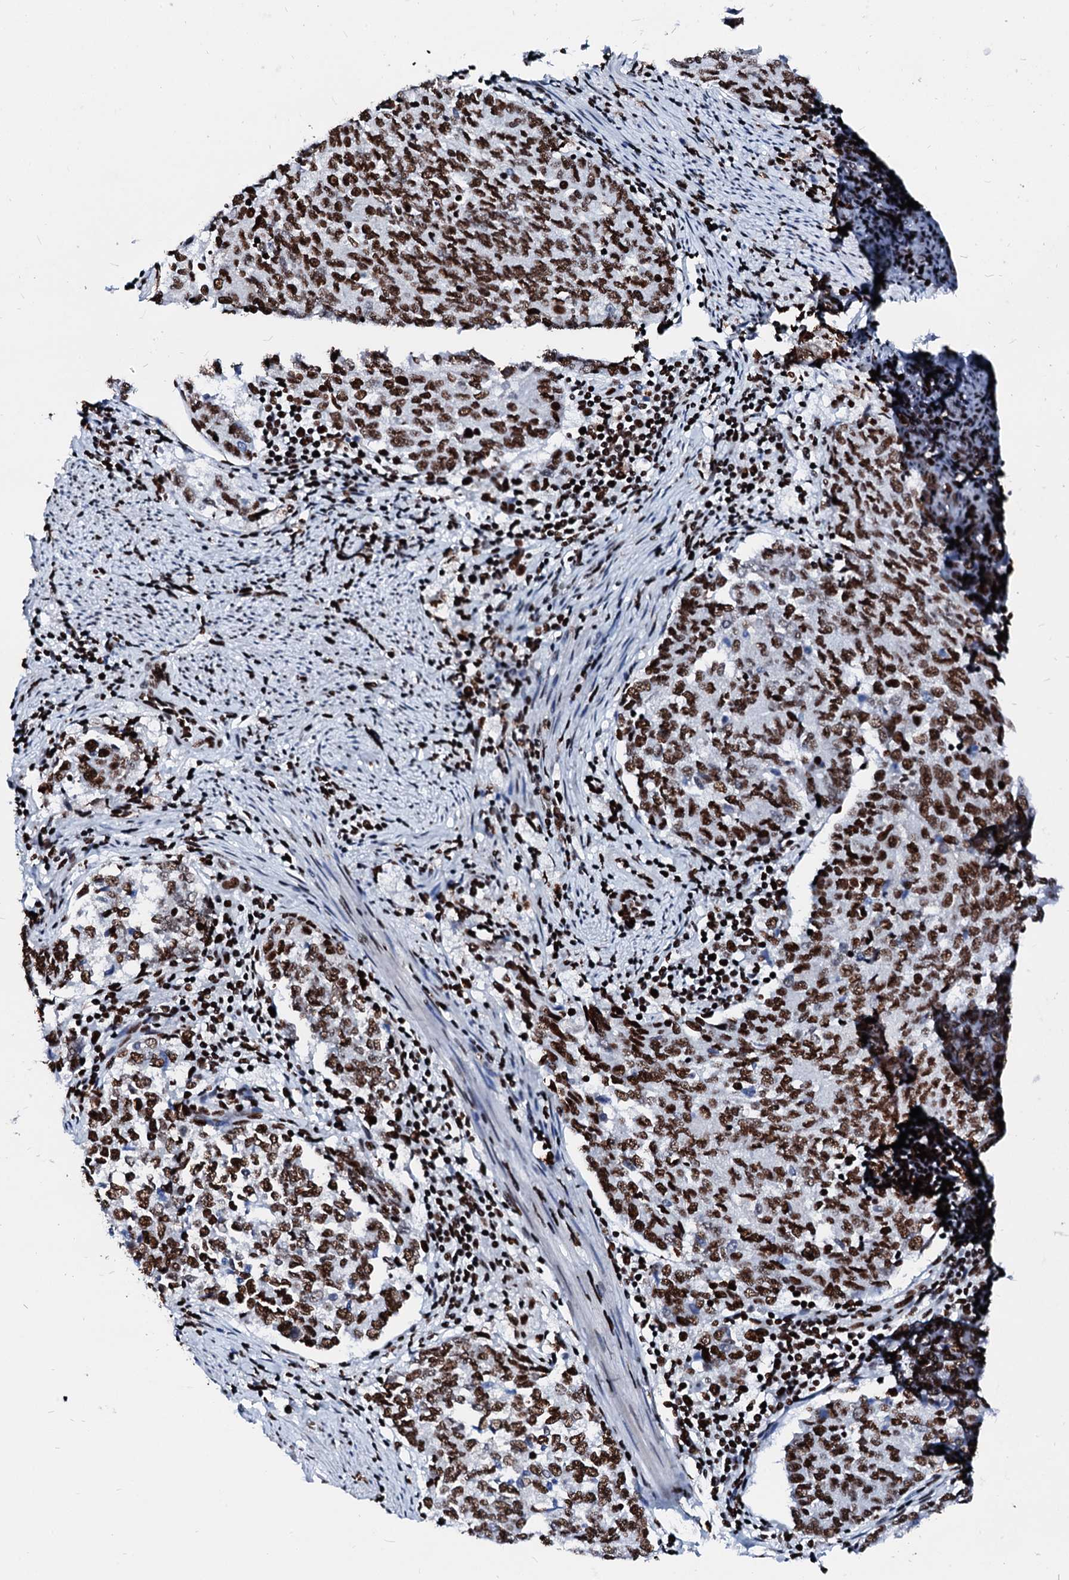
{"staining": {"intensity": "strong", "quantity": ">75%", "location": "nuclear"}, "tissue": "endometrial cancer", "cell_type": "Tumor cells", "image_type": "cancer", "snomed": [{"axis": "morphology", "description": "Adenocarcinoma, NOS"}, {"axis": "topography", "description": "Endometrium"}], "caption": "DAB immunohistochemical staining of endometrial cancer displays strong nuclear protein staining in approximately >75% of tumor cells.", "gene": "RALY", "patient": {"sex": "female", "age": 80}}